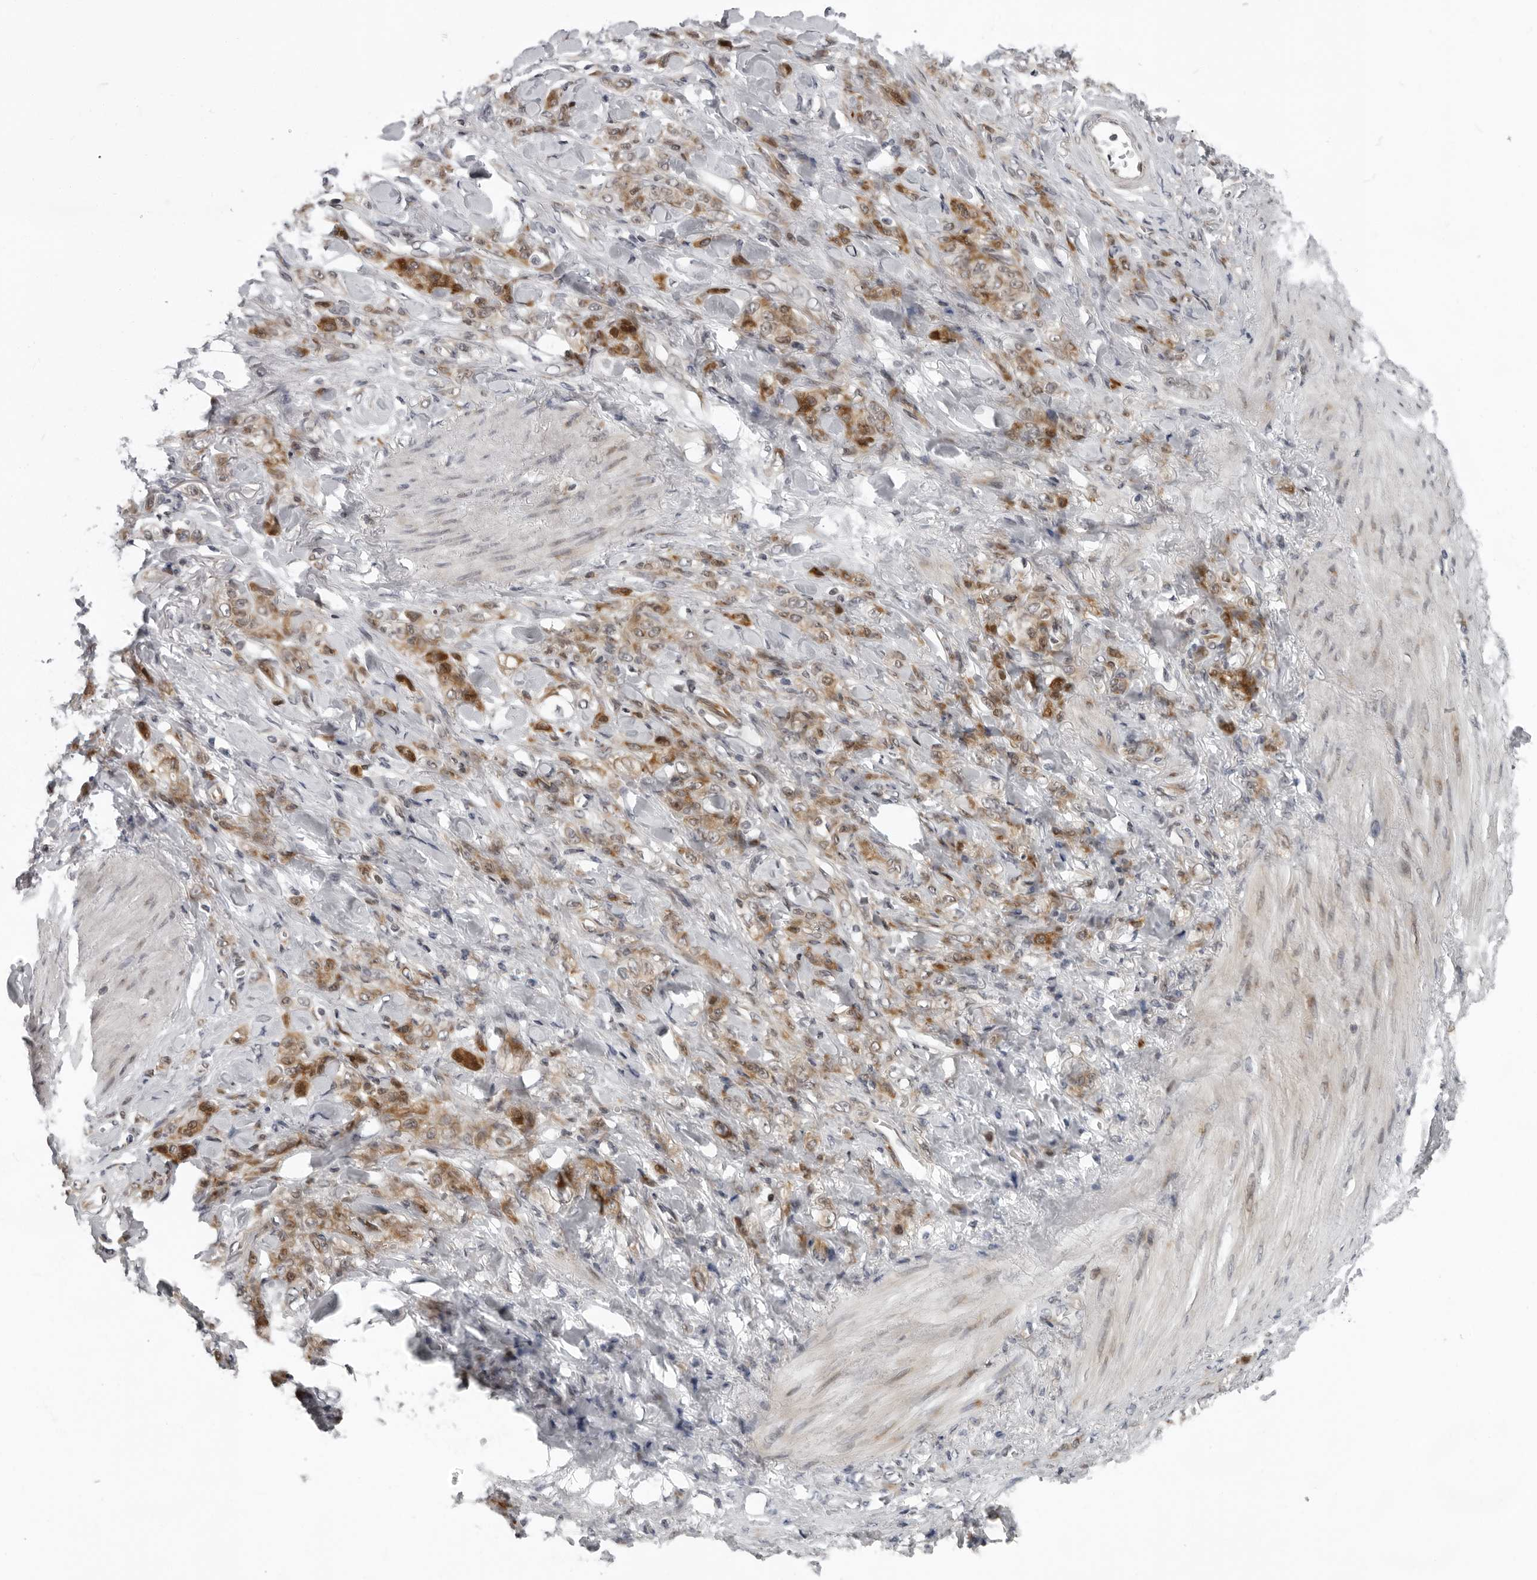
{"staining": {"intensity": "moderate", "quantity": ">75%", "location": "cytoplasmic/membranous"}, "tissue": "stomach cancer", "cell_type": "Tumor cells", "image_type": "cancer", "snomed": [{"axis": "morphology", "description": "Normal tissue, NOS"}, {"axis": "morphology", "description": "Adenocarcinoma, NOS"}, {"axis": "topography", "description": "Stomach"}], "caption": "Moderate cytoplasmic/membranous positivity is seen in about >75% of tumor cells in stomach adenocarcinoma.", "gene": "PIP4K2C", "patient": {"sex": "male", "age": 82}}